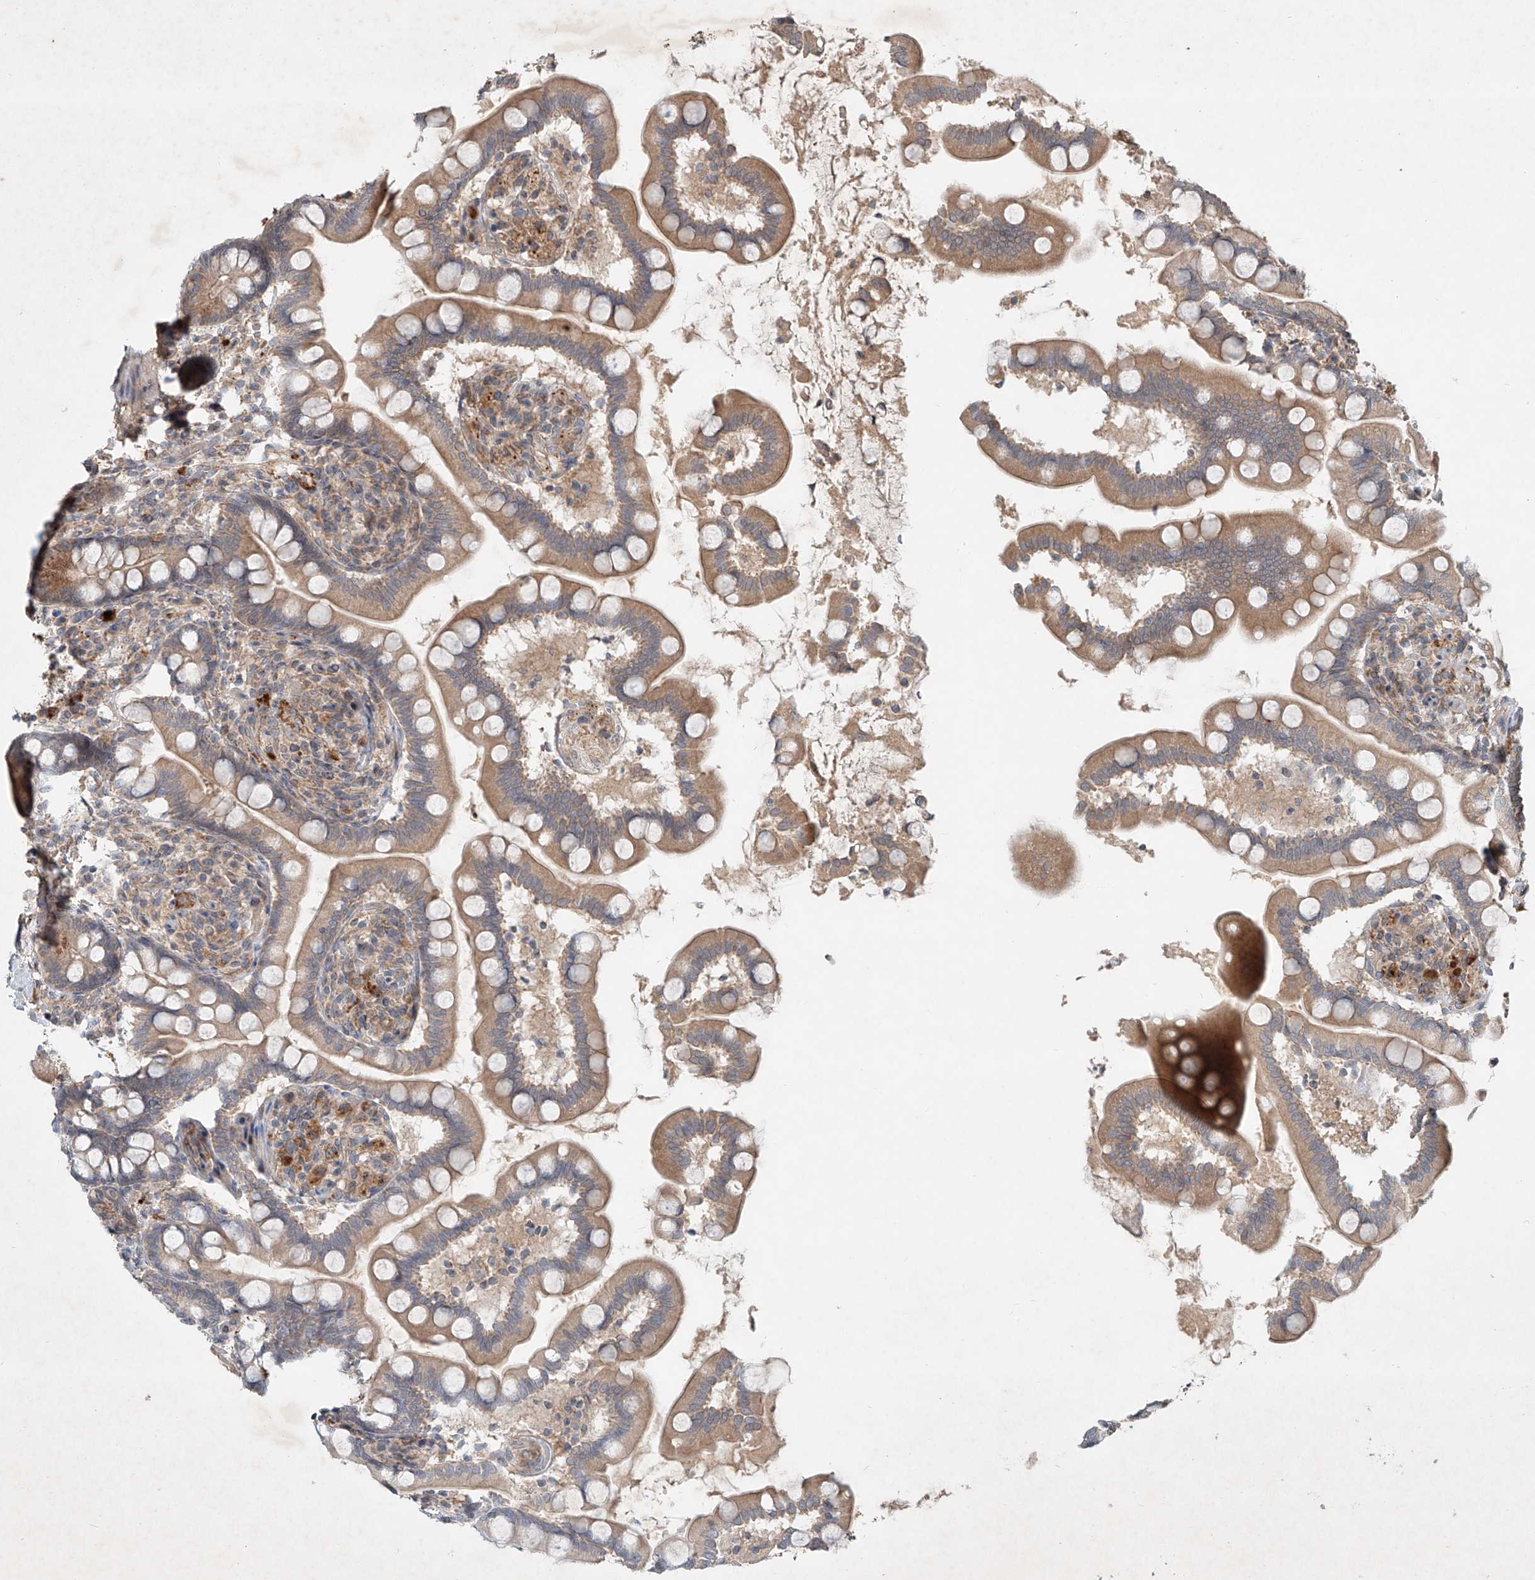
{"staining": {"intensity": "moderate", "quantity": ">75%", "location": "cytoplasmic/membranous"}, "tissue": "small intestine", "cell_type": "Glandular cells", "image_type": "normal", "snomed": [{"axis": "morphology", "description": "Normal tissue, NOS"}, {"axis": "topography", "description": "Small intestine"}], "caption": "A high-resolution micrograph shows IHC staining of benign small intestine, which shows moderate cytoplasmic/membranous expression in approximately >75% of glandular cells.", "gene": "IER5", "patient": {"sex": "female", "age": 64}}